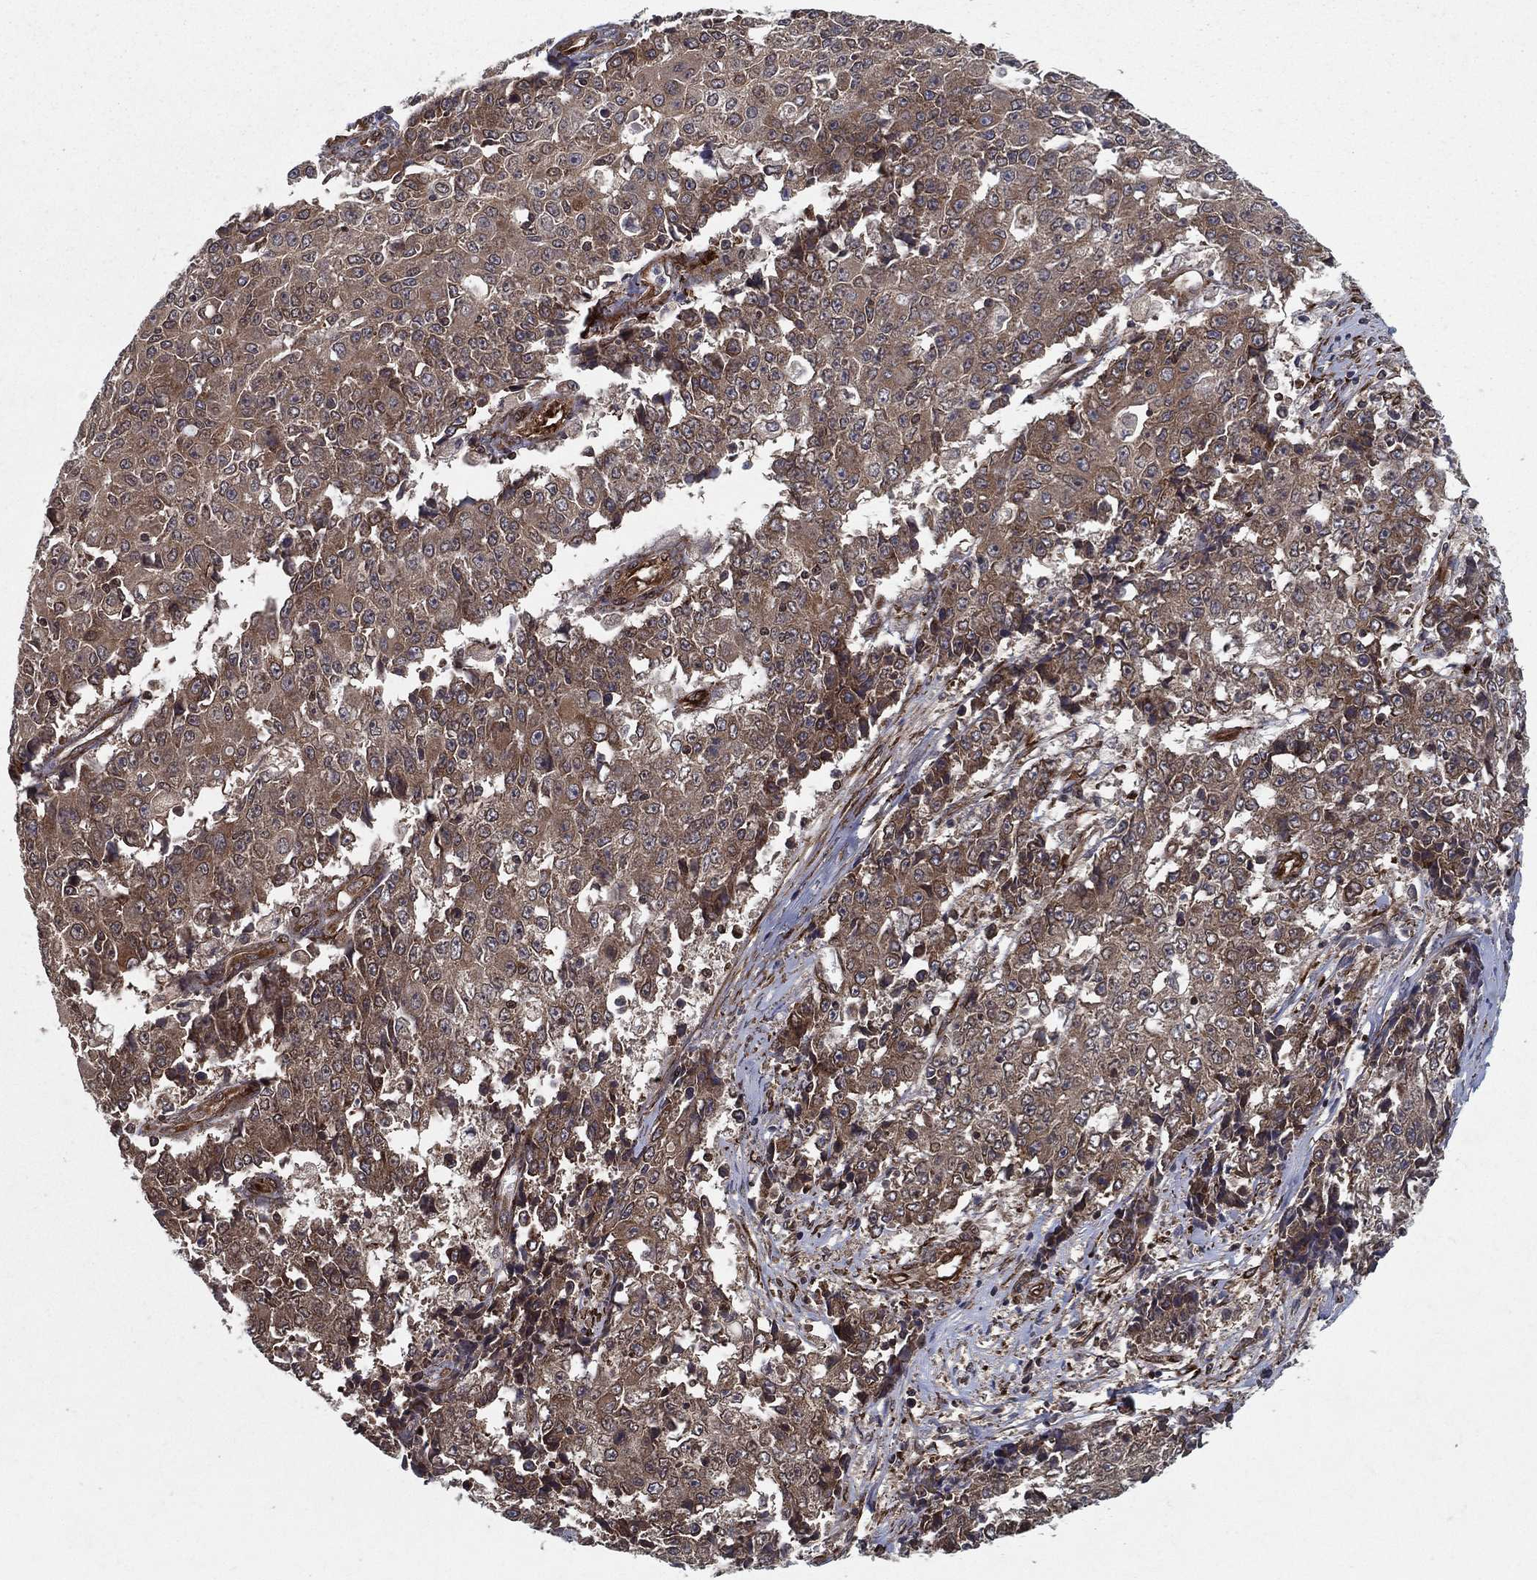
{"staining": {"intensity": "moderate", "quantity": "<25%", "location": "cytoplasmic/membranous"}, "tissue": "ovarian cancer", "cell_type": "Tumor cells", "image_type": "cancer", "snomed": [{"axis": "morphology", "description": "Carcinoma, endometroid"}, {"axis": "topography", "description": "Ovary"}], "caption": "DAB (3,3'-diaminobenzidine) immunohistochemical staining of ovarian endometroid carcinoma displays moderate cytoplasmic/membranous protein expression in about <25% of tumor cells.", "gene": "CERS2", "patient": {"sex": "female", "age": 42}}